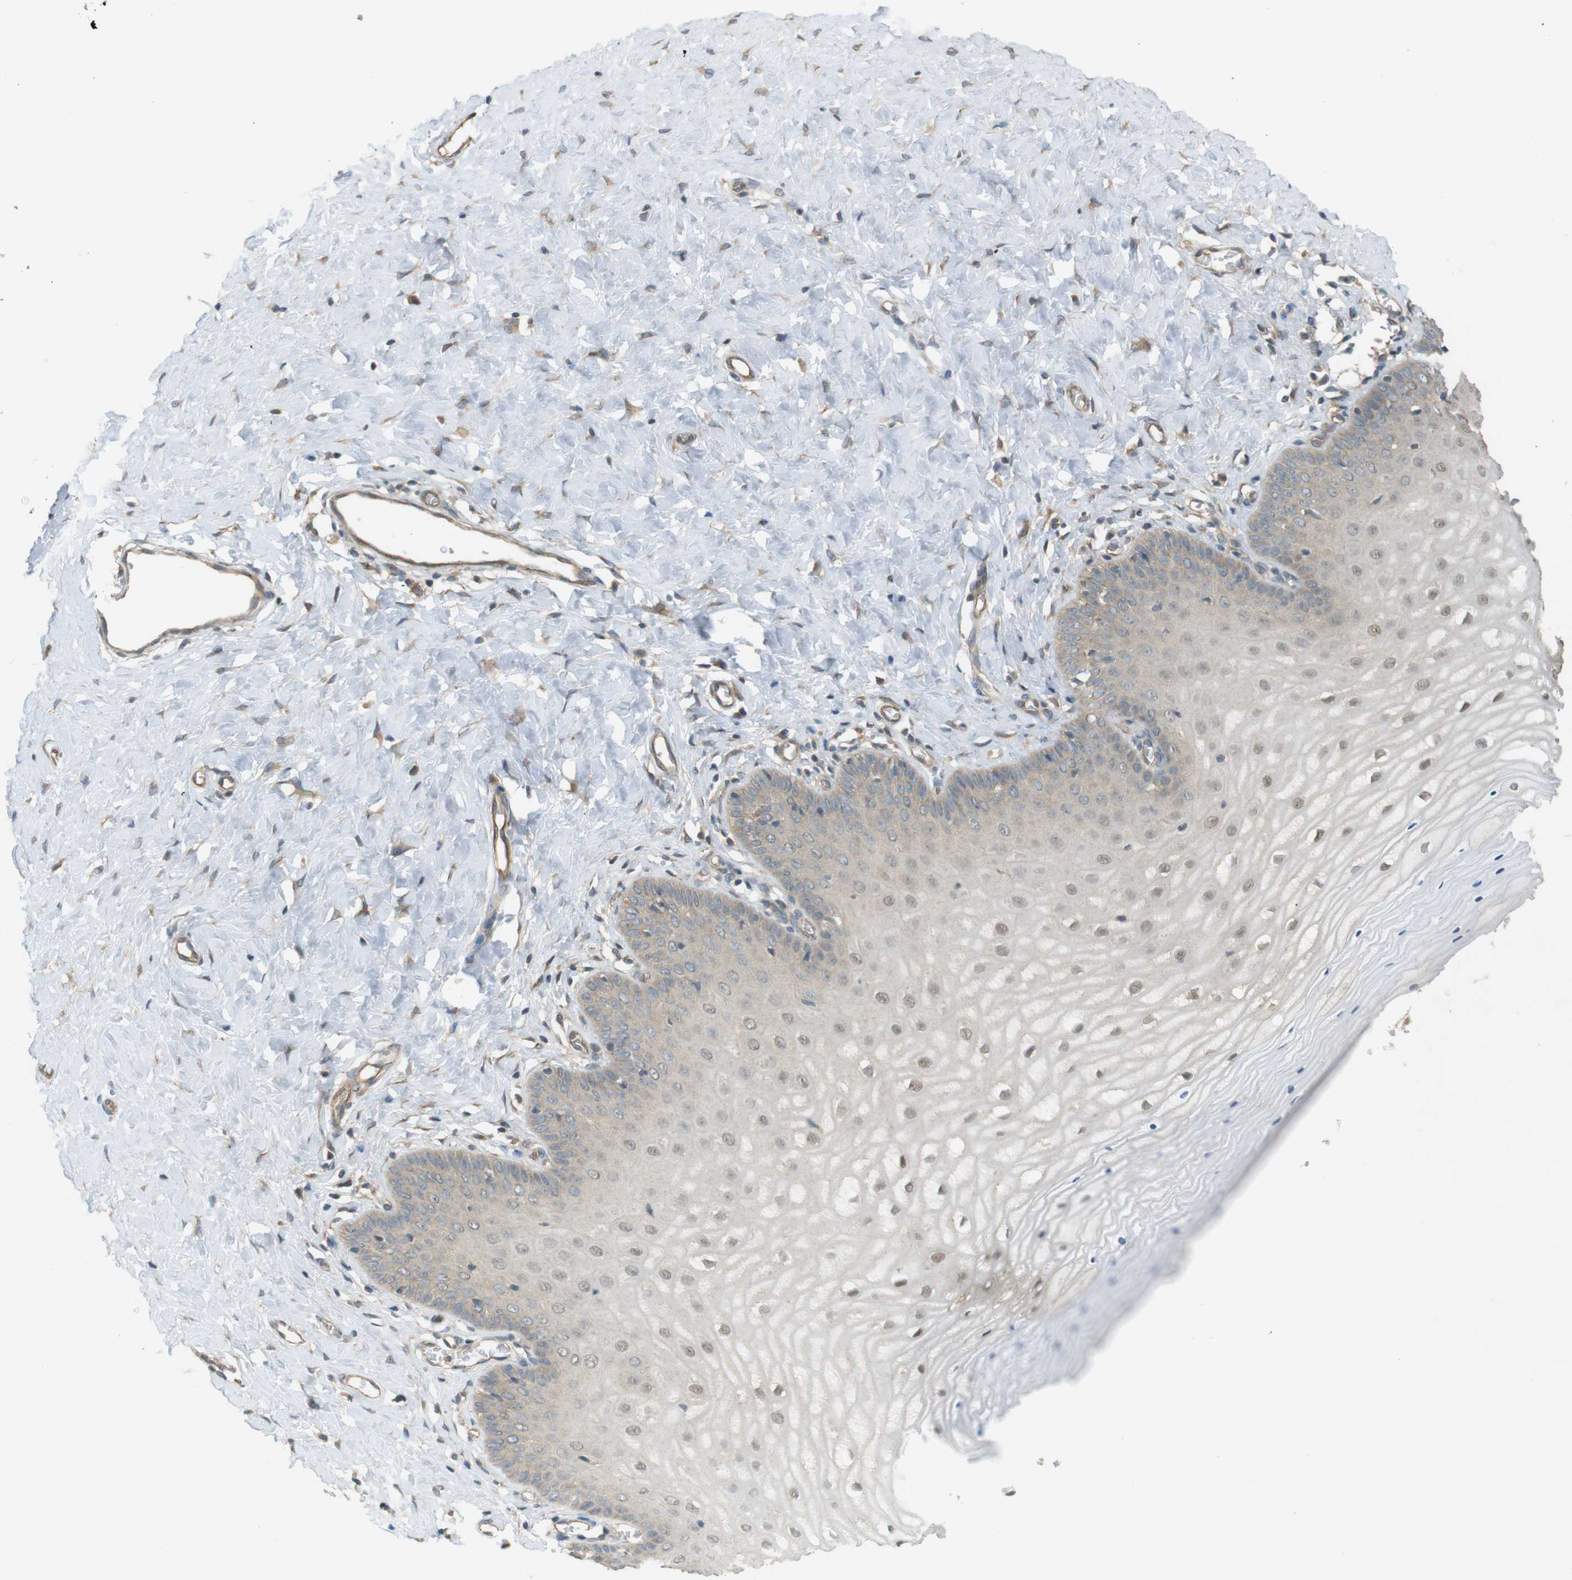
{"staining": {"intensity": "moderate", "quantity": ">75%", "location": "cytoplasmic/membranous"}, "tissue": "cervix", "cell_type": "Glandular cells", "image_type": "normal", "snomed": [{"axis": "morphology", "description": "Normal tissue, NOS"}, {"axis": "topography", "description": "Cervix"}], "caption": "Immunohistochemical staining of normal human cervix exhibits medium levels of moderate cytoplasmic/membranous expression in approximately >75% of glandular cells.", "gene": "ZDHHC20", "patient": {"sex": "female", "age": 55}}